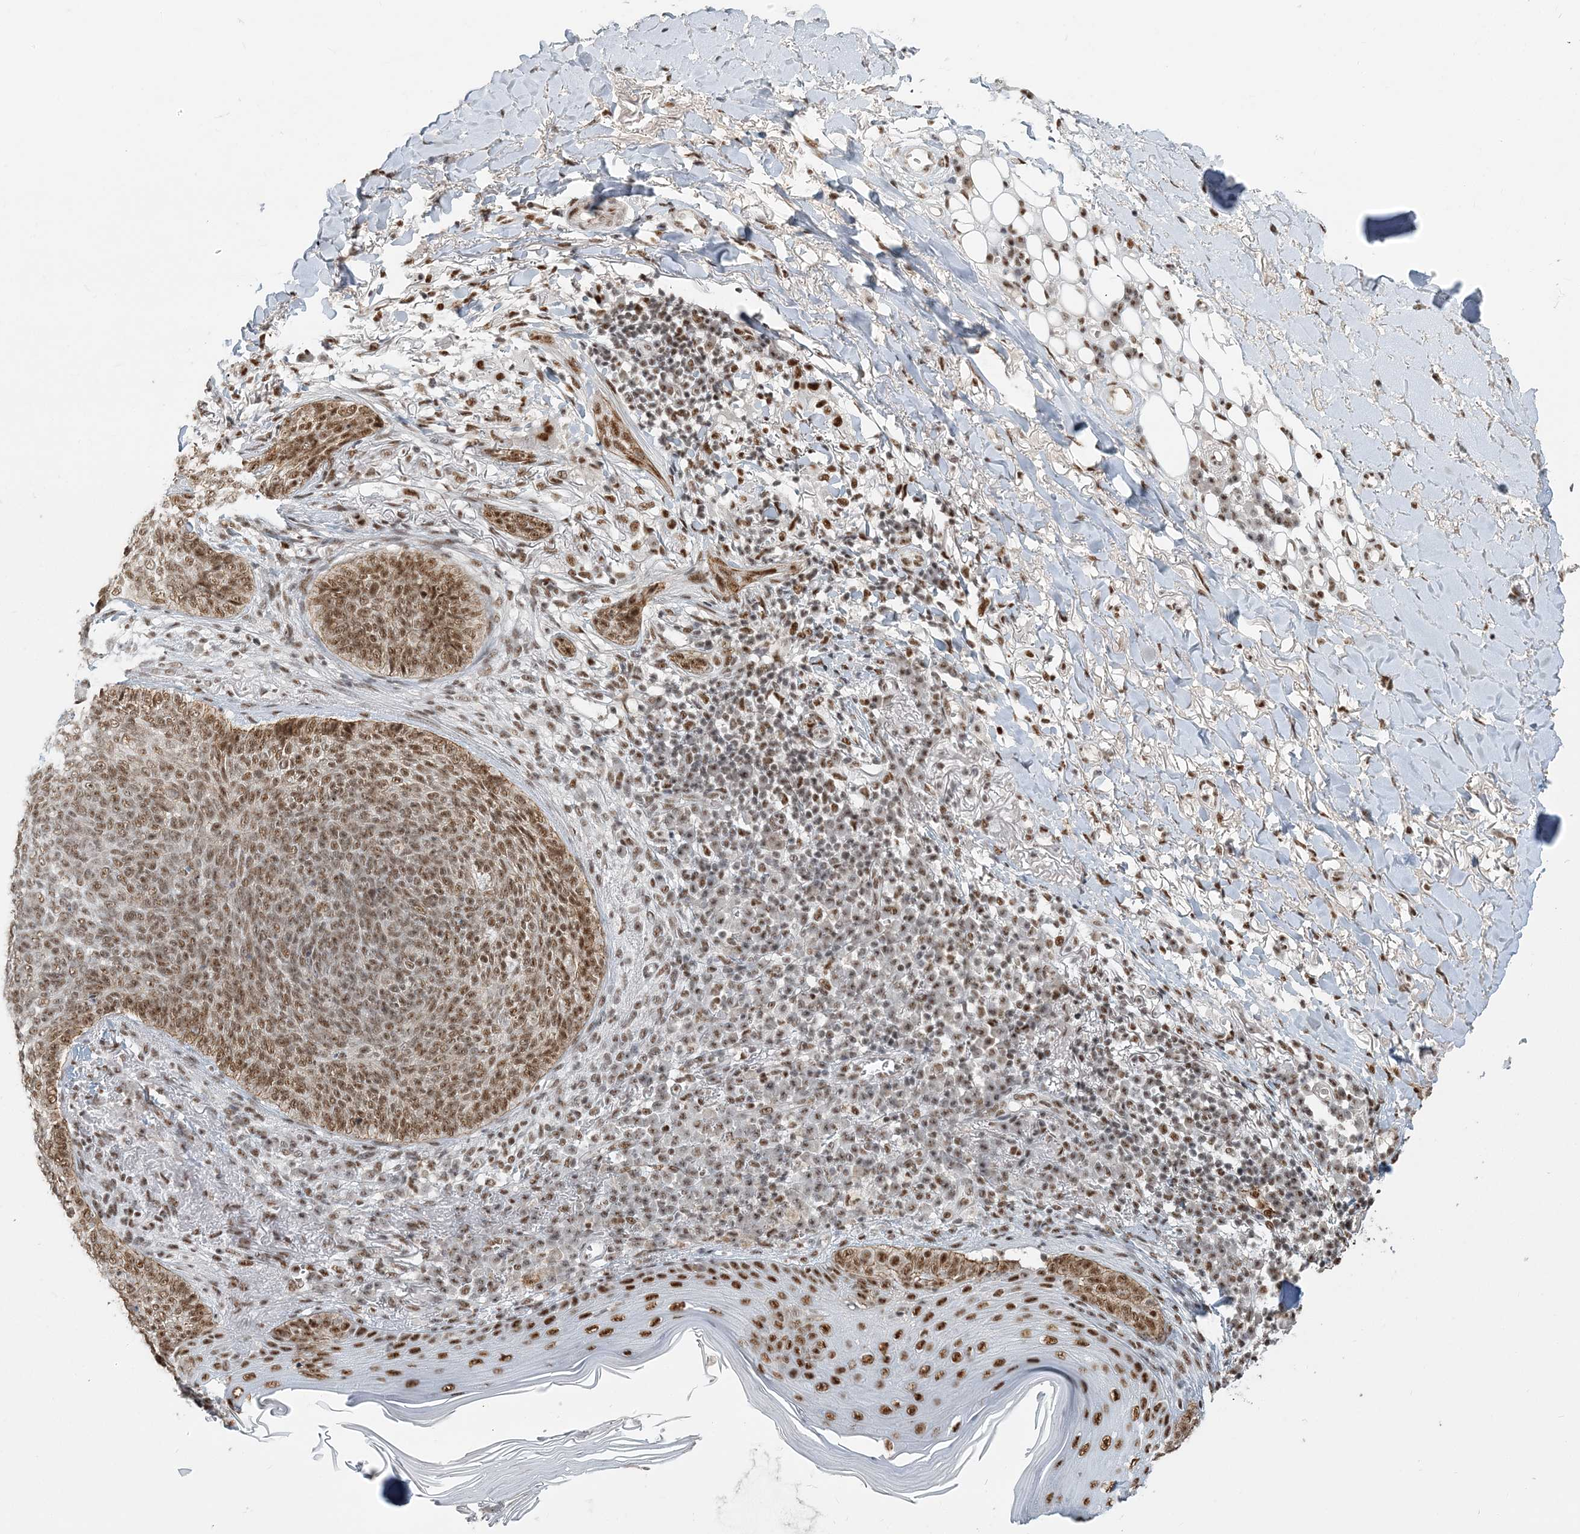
{"staining": {"intensity": "moderate", "quantity": ">75%", "location": "nuclear"}, "tissue": "skin cancer", "cell_type": "Tumor cells", "image_type": "cancer", "snomed": [{"axis": "morphology", "description": "Basal cell carcinoma"}, {"axis": "topography", "description": "Skin"}], "caption": "A medium amount of moderate nuclear staining is seen in about >75% of tumor cells in skin cancer tissue.", "gene": "PLRG1", "patient": {"sex": "male", "age": 85}}